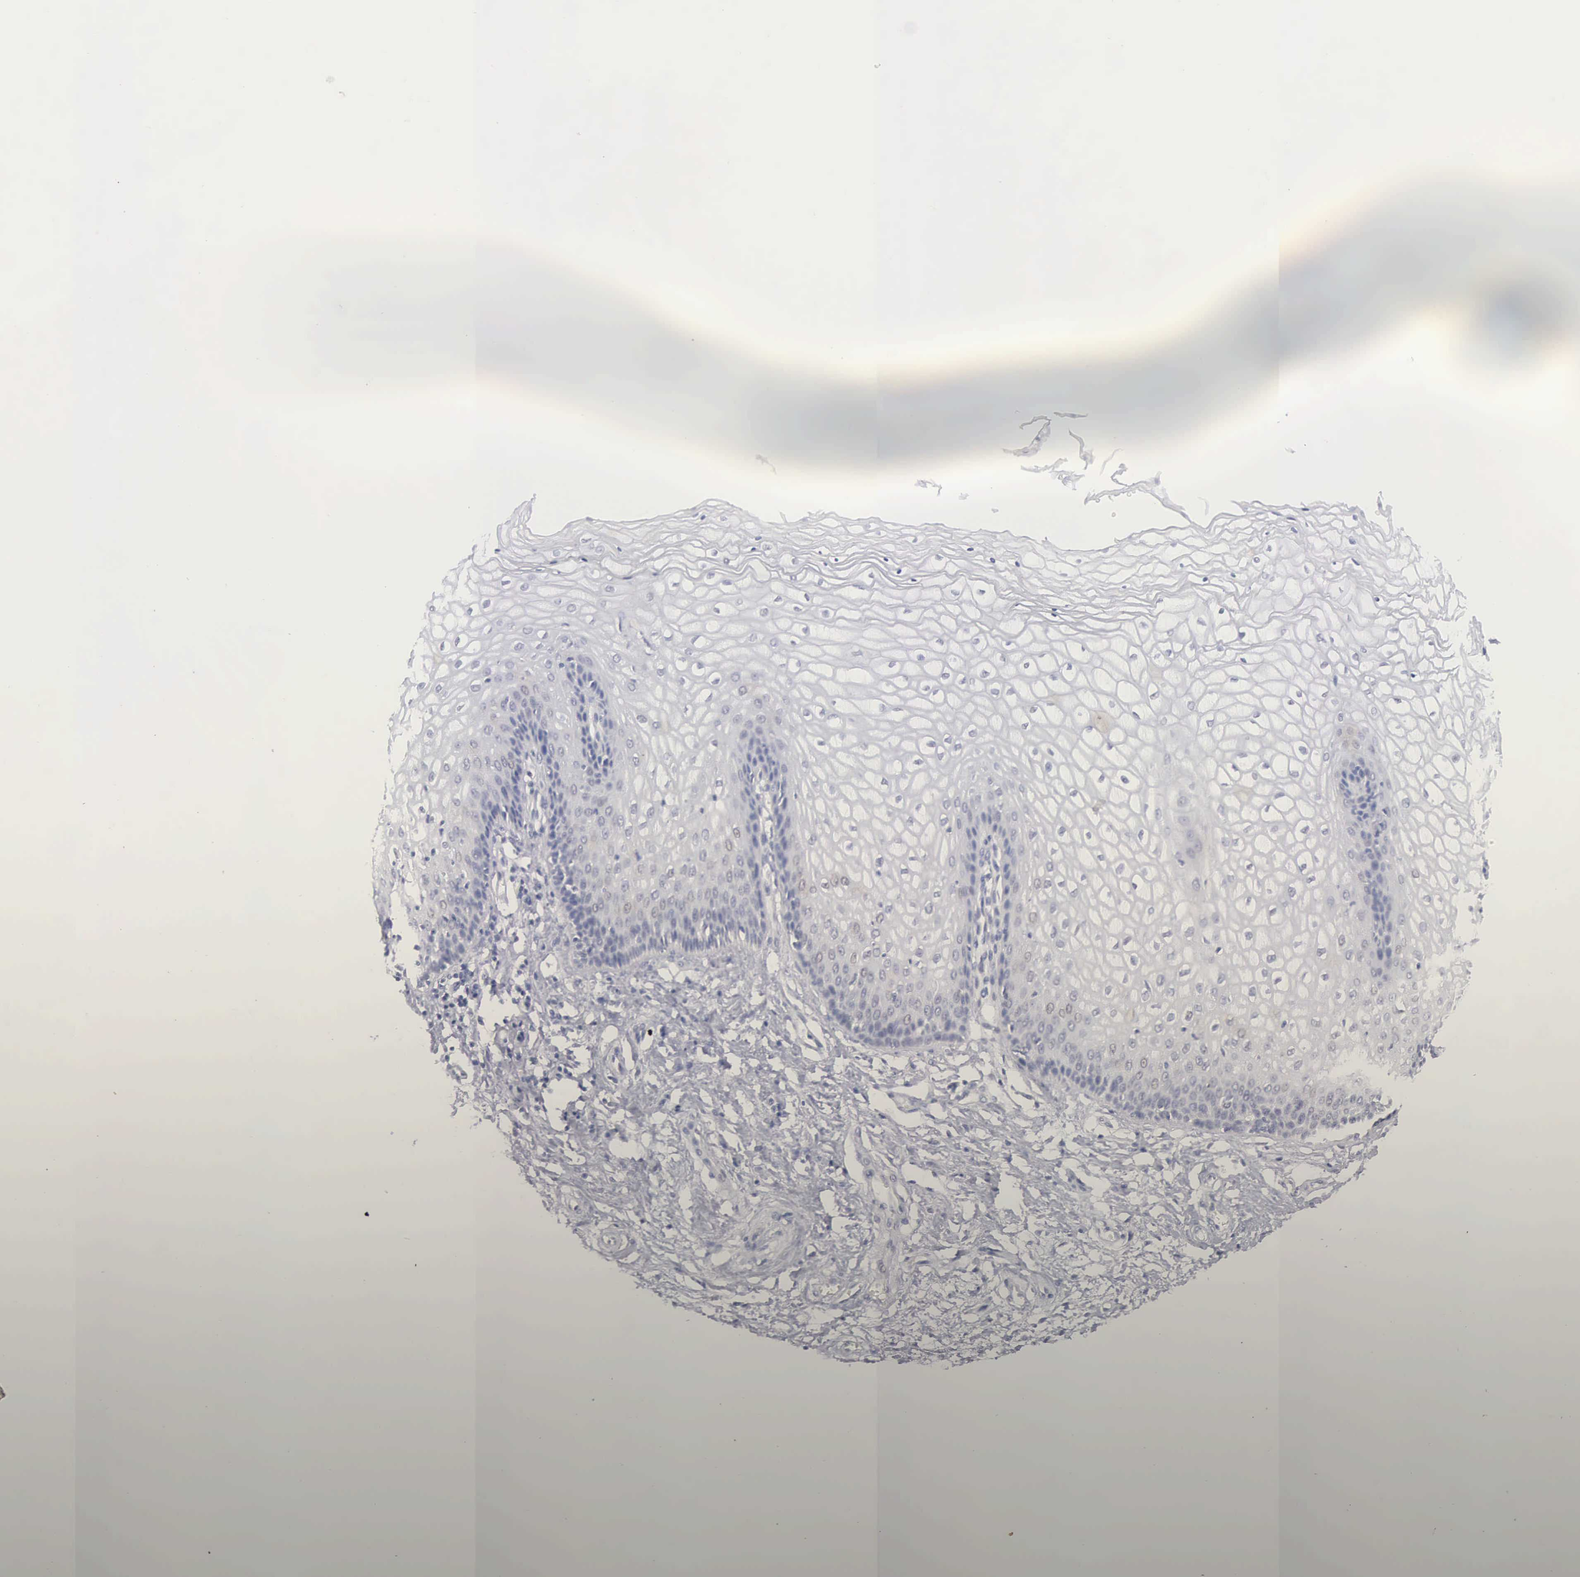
{"staining": {"intensity": "negative", "quantity": "none", "location": "none"}, "tissue": "vagina", "cell_type": "Squamous epithelial cells", "image_type": "normal", "snomed": [{"axis": "morphology", "description": "Normal tissue, NOS"}, {"axis": "topography", "description": "Vagina"}], "caption": "Photomicrograph shows no protein staining in squamous epithelial cells of benign vagina. Brightfield microscopy of immunohistochemistry (IHC) stained with DAB (brown) and hematoxylin (blue), captured at high magnification.", "gene": "MNAT1", "patient": {"sex": "female", "age": 34}}